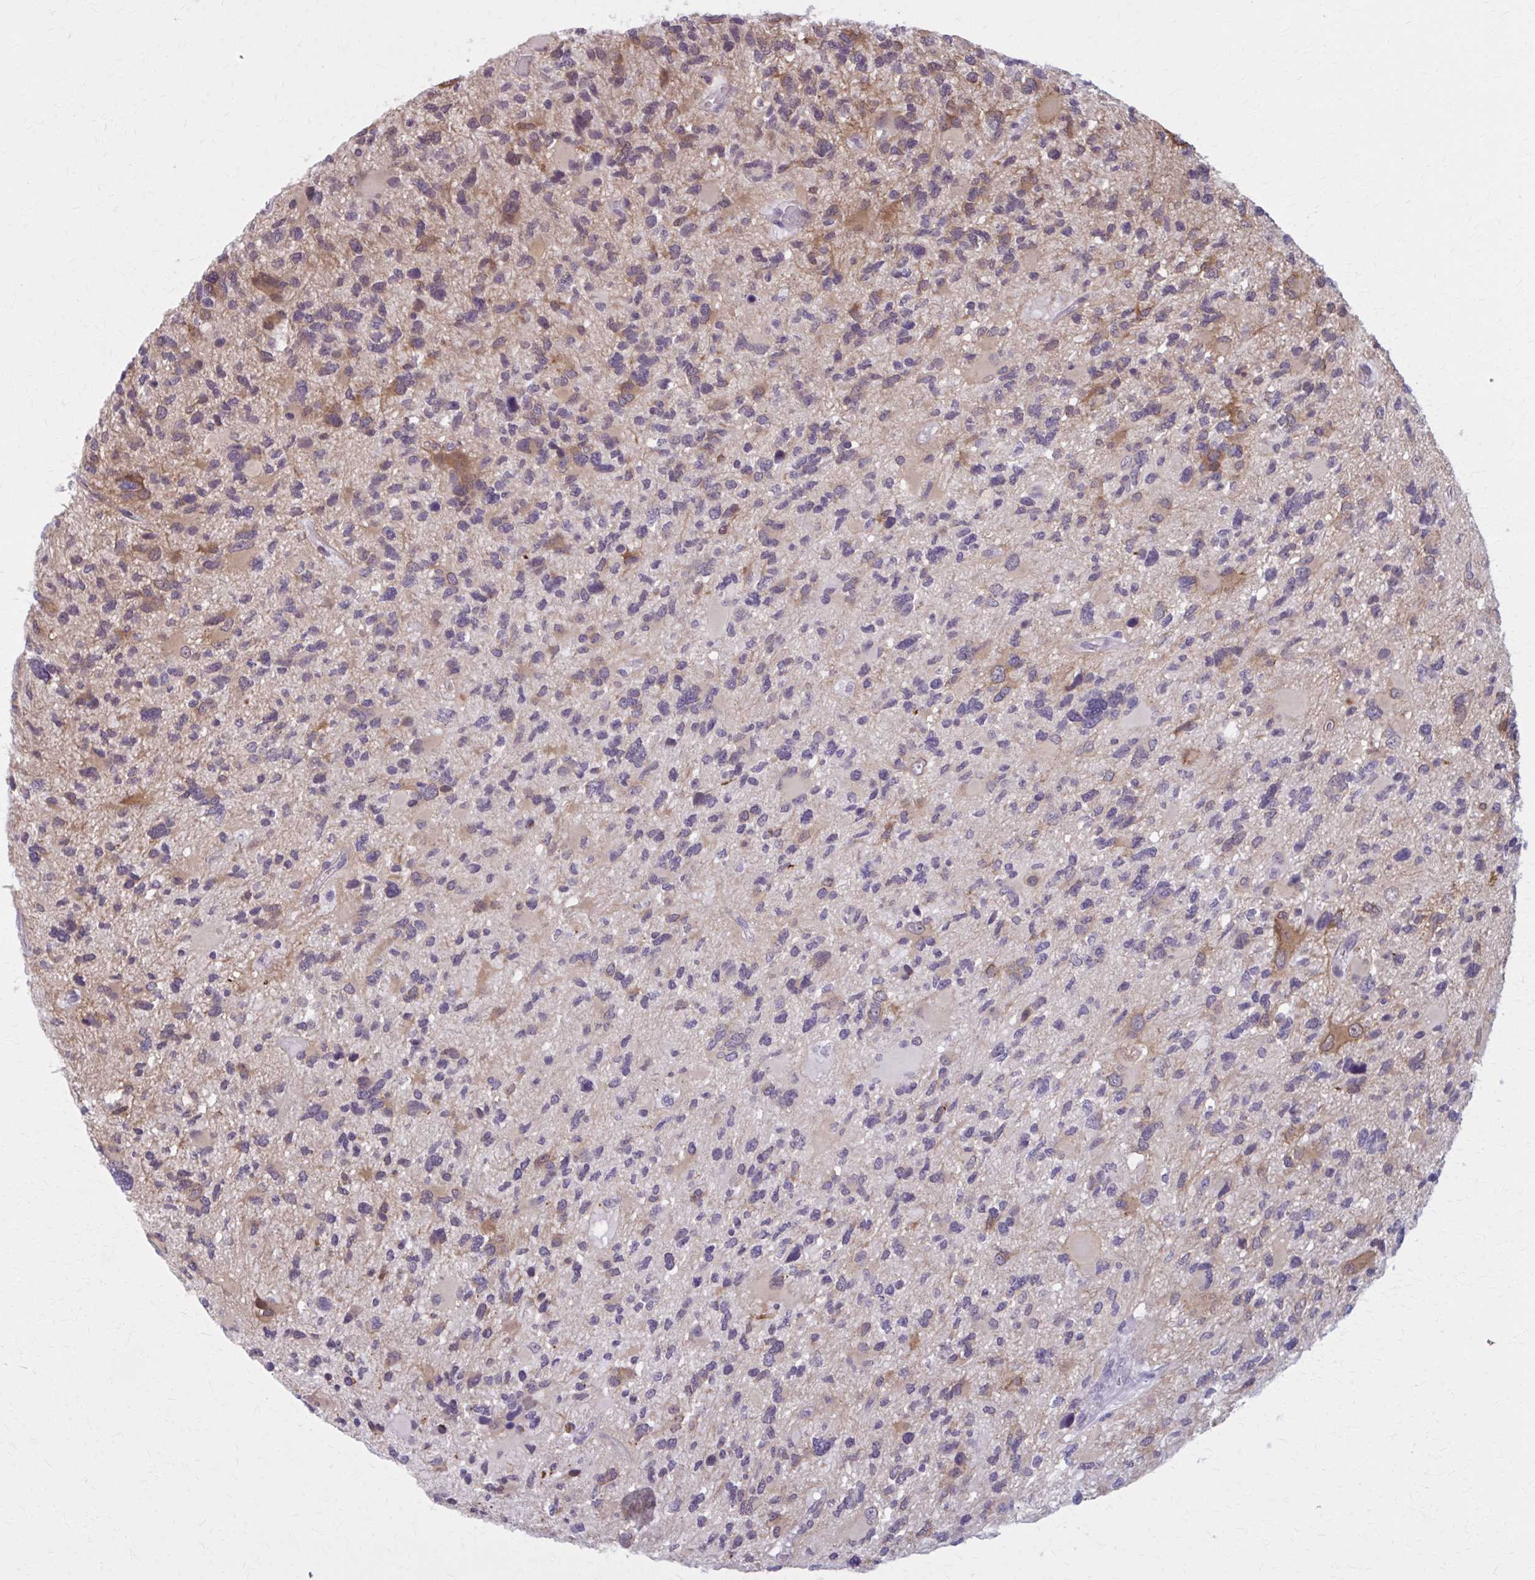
{"staining": {"intensity": "weak", "quantity": "<25%", "location": "cytoplasmic/membranous"}, "tissue": "glioma", "cell_type": "Tumor cells", "image_type": "cancer", "snomed": [{"axis": "morphology", "description": "Glioma, malignant, High grade"}, {"axis": "topography", "description": "Brain"}], "caption": "Immunohistochemistry histopathology image of neoplastic tissue: glioma stained with DAB demonstrates no significant protein expression in tumor cells.", "gene": "NUMBL", "patient": {"sex": "female", "age": 11}}